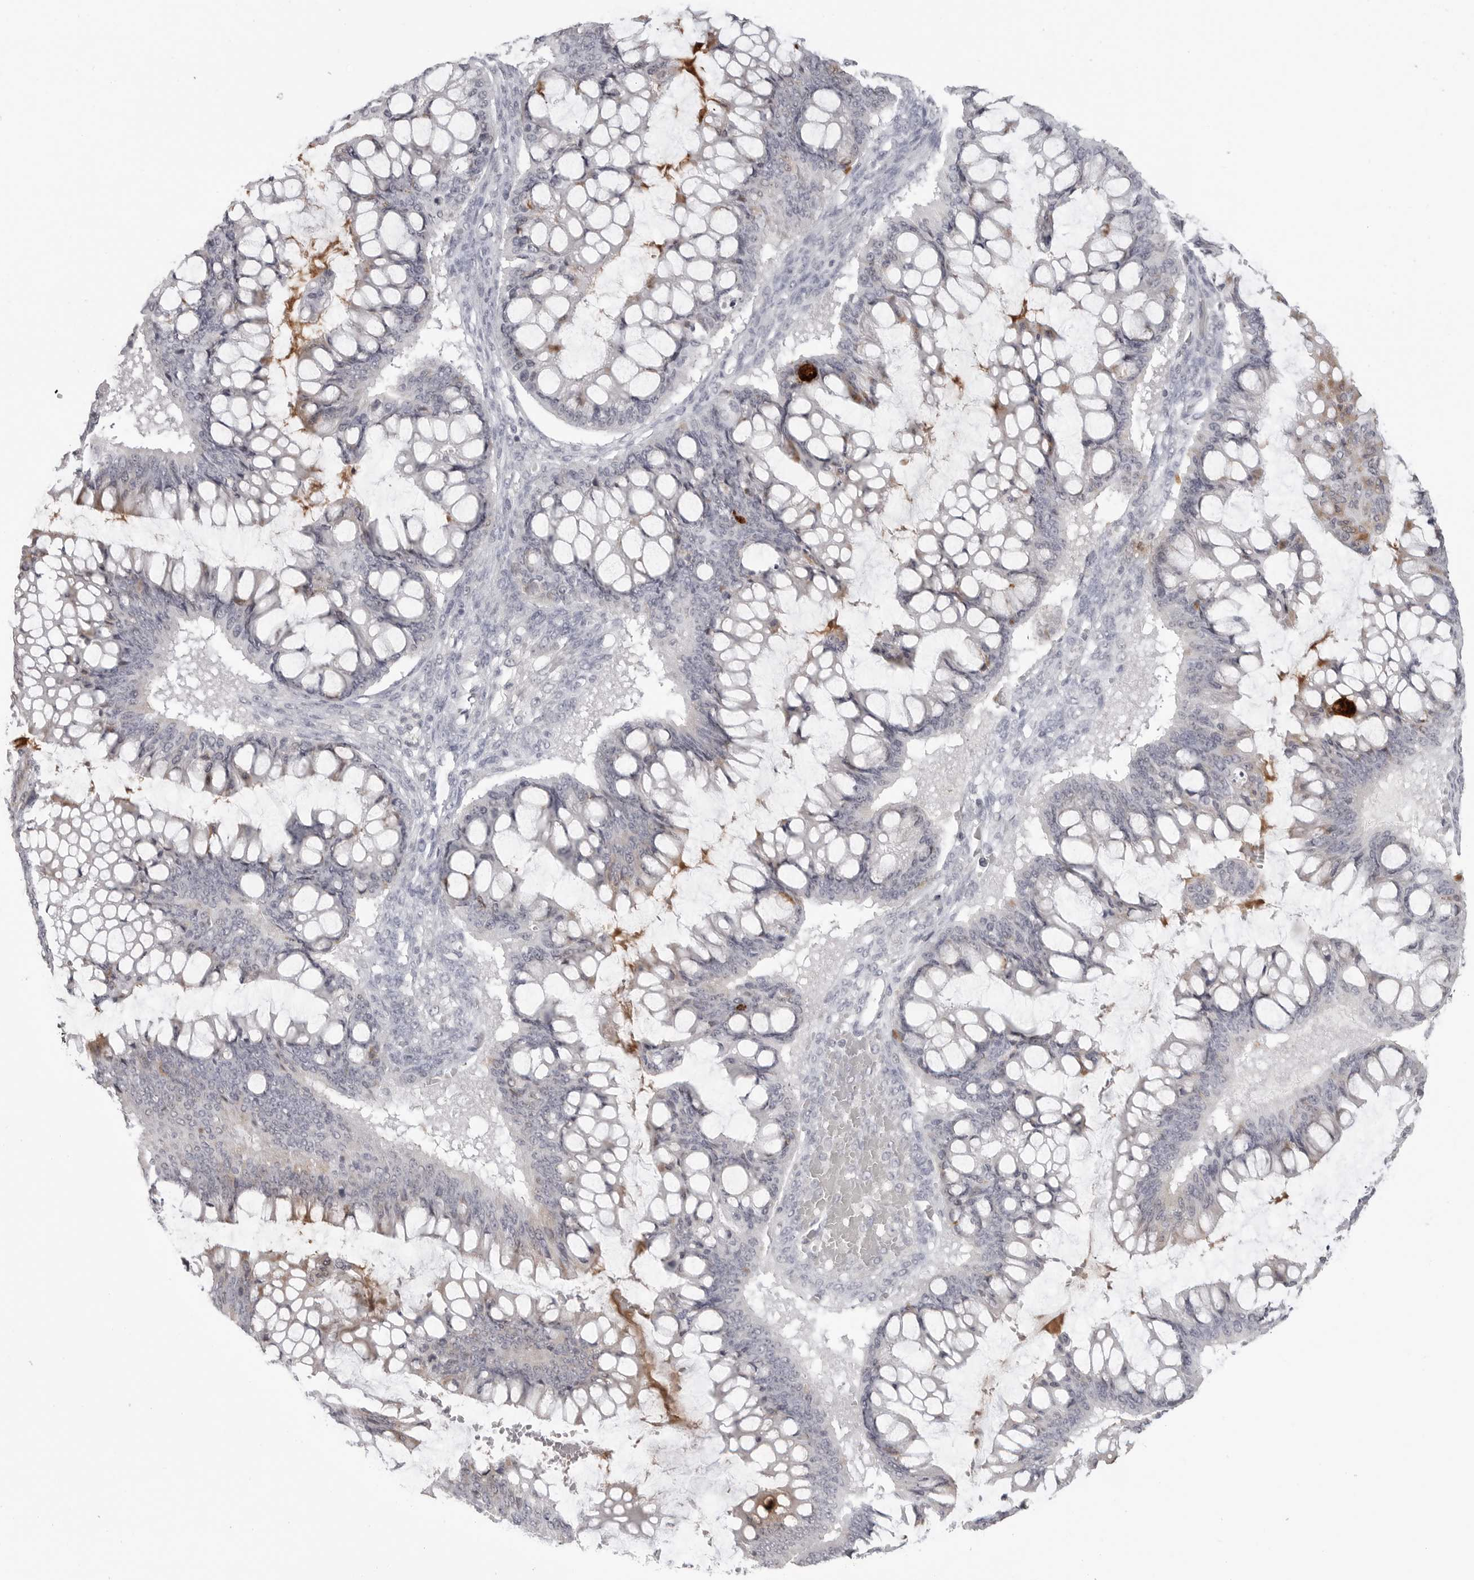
{"staining": {"intensity": "weak", "quantity": "<25%", "location": "cytoplasmic/membranous"}, "tissue": "ovarian cancer", "cell_type": "Tumor cells", "image_type": "cancer", "snomed": [{"axis": "morphology", "description": "Cystadenocarcinoma, mucinous, NOS"}, {"axis": "topography", "description": "Ovary"}], "caption": "IHC histopathology image of mucinous cystadenocarcinoma (ovarian) stained for a protein (brown), which displays no expression in tumor cells.", "gene": "PRSS1", "patient": {"sex": "female", "age": 73}}